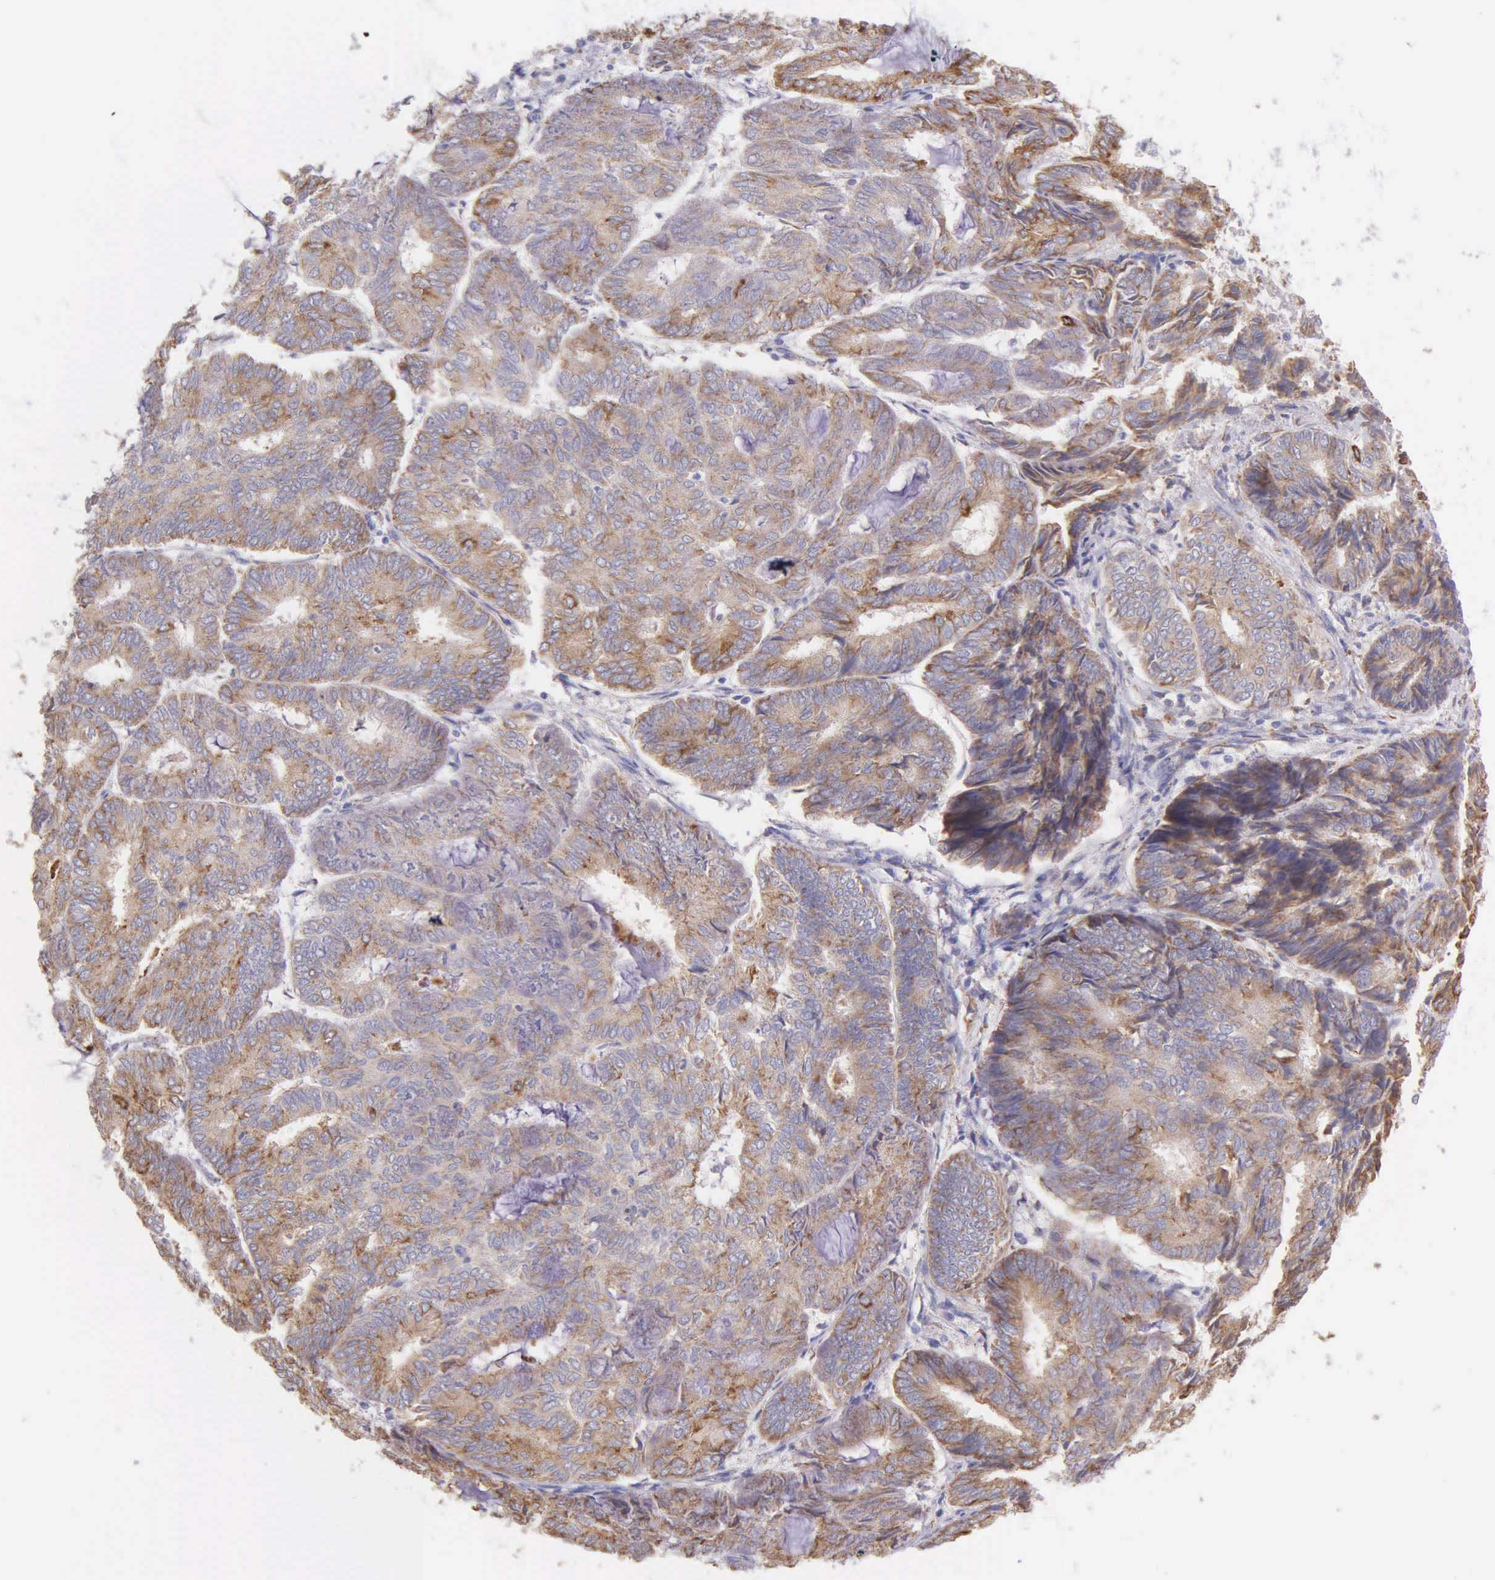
{"staining": {"intensity": "weak", "quantity": ">75%", "location": "cytoplasmic/membranous"}, "tissue": "endometrial cancer", "cell_type": "Tumor cells", "image_type": "cancer", "snomed": [{"axis": "morphology", "description": "Adenocarcinoma, NOS"}, {"axis": "topography", "description": "Endometrium"}], "caption": "Immunohistochemistry of human endometrial cancer exhibits low levels of weak cytoplasmic/membranous expression in about >75% of tumor cells.", "gene": "CKAP4", "patient": {"sex": "female", "age": 59}}